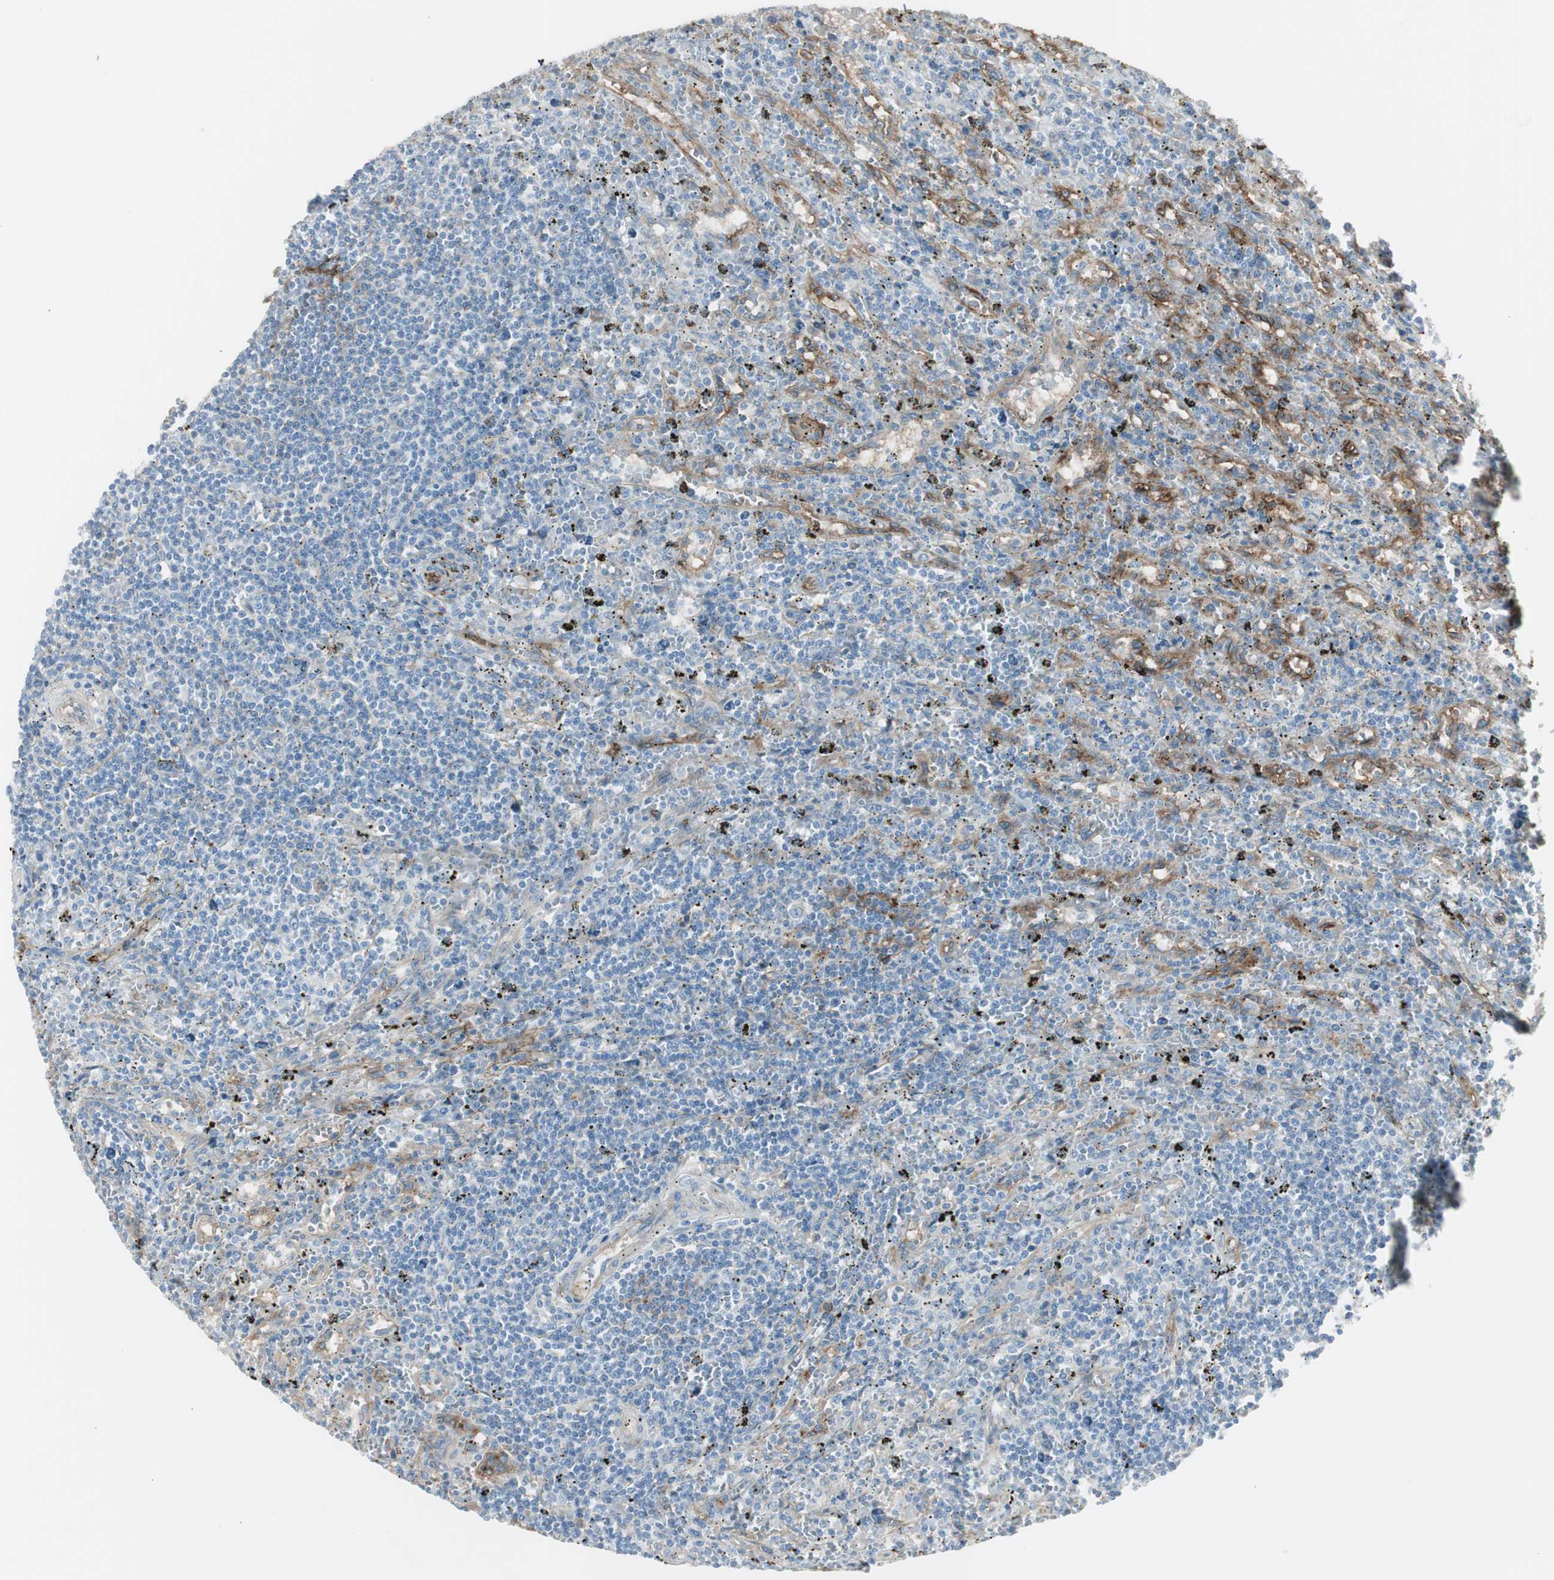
{"staining": {"intensity": "negative", "quantity": "none", "location": "none"}, "tissue": "lymphoma", "cell_type": "Tumor cells", "image_type": "cancer", "snomed": [{"axis": "morphology", "description": "Malignant lymphoma, non-Hodgkin's type, Low grade"}, {"axis": "topography", "description": "Spleen"}], "caption": "Immunohistochemical staining of human lymphoma exhibits no significant positivity in tumor cells.", "gene": "CACNA2D1", "patient": {"sex": "male", "age": 76}}